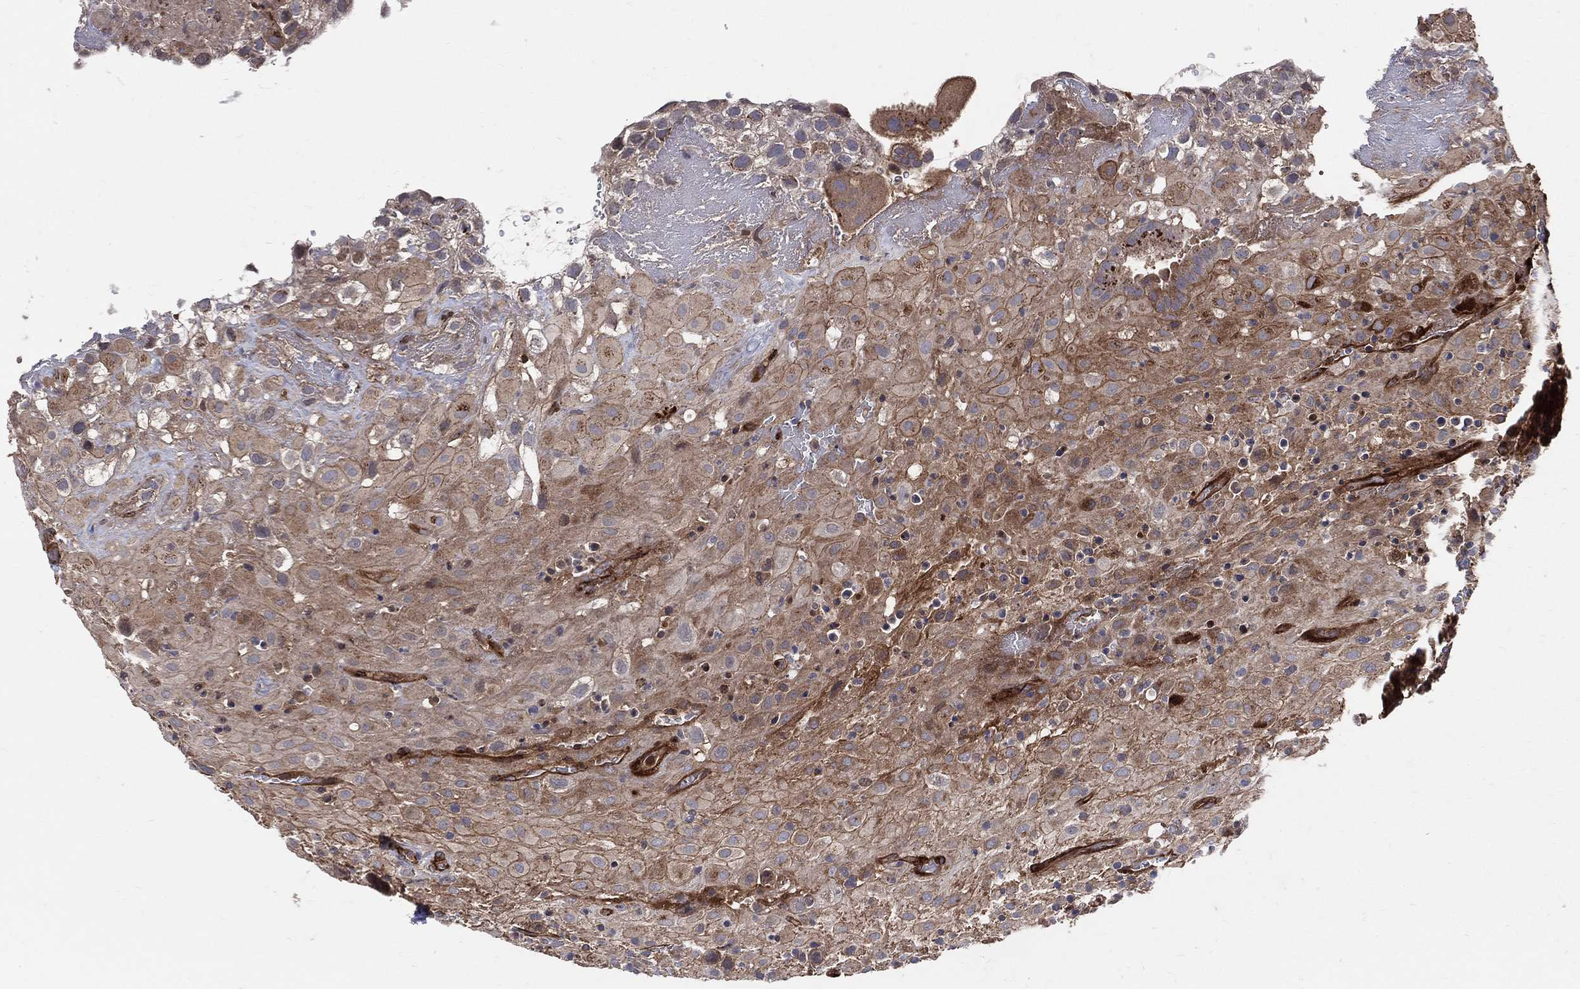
{"staining": {"intensity": "moderate", "quantity": ">75%", "location": "cytoplasmic/membranous"}, "tissue": "placenta", "cell_type": "Decidual cells", "image_type": "normal", "snomed": [{"axis": "morphology", "description": "Normal tissue, NOS"}, {"axis": "topography", "description": "Placenta"}], "caption": "Approximately >75% of decidual cells in unremarkable human placenta show moderate cytoplasmic/membranous protein staining as visualized by brown immunohistochemical staining.", "gene": "ENTPD1", "patient": {"sex": "female", "age": 19}}